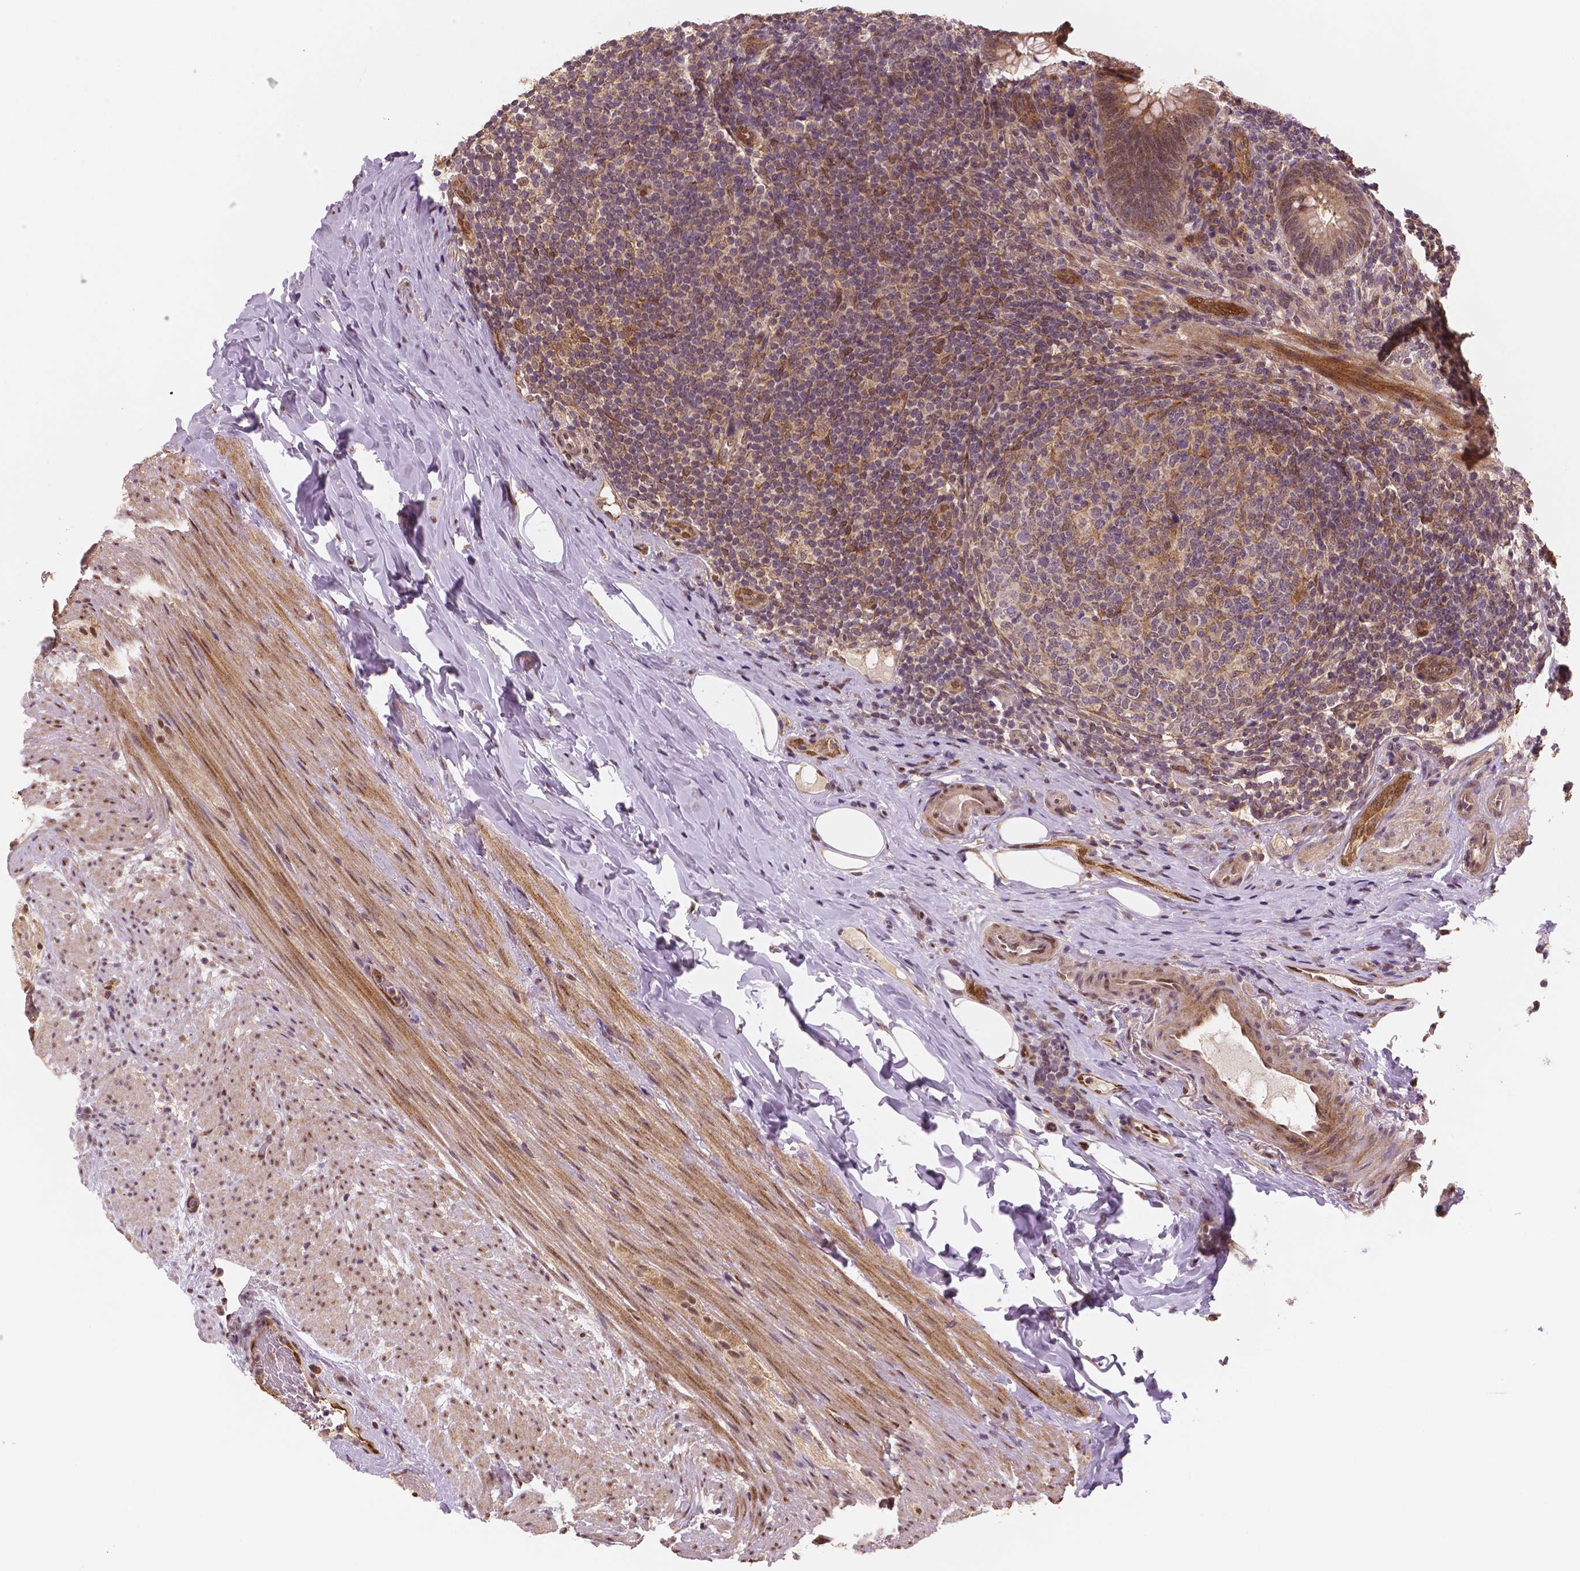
{"staining": {"intensity": "weak", "quantity": ">75%", "location": "cytoplasmic/membranous"}, "tissue": "appendix", "cell_type": "Glandular cells", "image_type": "normal", "snomed": [{"axis": "morphology", "description": "Normal tissue, NOS"}, {"axis": "topography", "description": "Appendix"}], "caption": "High-magnification brightfield microscopy of unremarkable appendix stained with DAB (3,3'-diaminobenzidine) (brown) and counterstained with hematoxylin (blue). glandular cells exhibit weak cytoplasmic/membranous positivity is present in approximately>75% of cells.", "gene": "STAT3", "patient": {"sex": "male", "age": 47}}